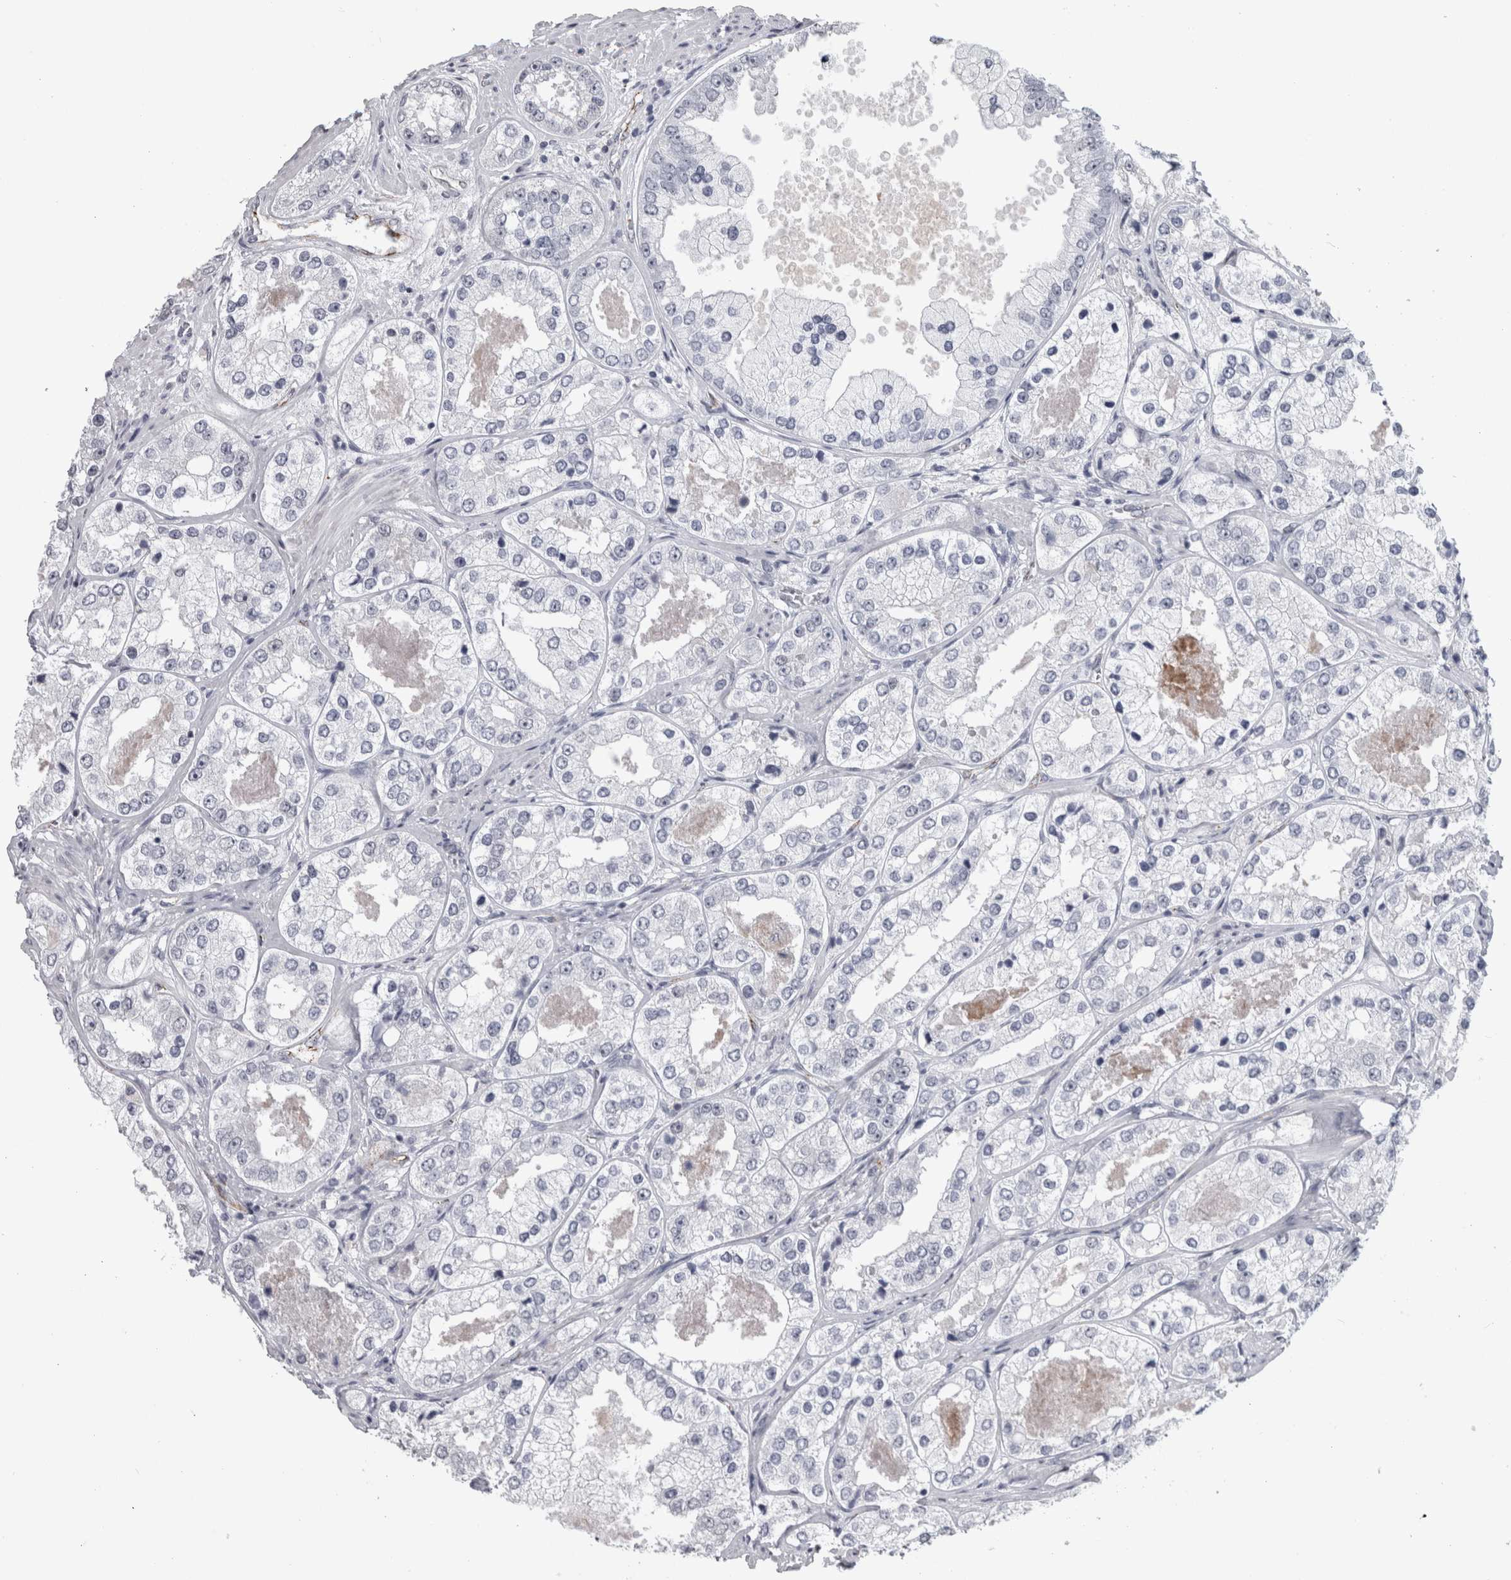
{"staining": {"intensity": "negative", "quantity": "none", "location": "none"}, "tissue": "prostate cancer", "cell_type": "Tumor cells", "image_type": "cancer", "snomed": [{"axis": "morphology", "description": "Adenocarcinoma, High grade"}, {"axis": "topography", "description": "Prostate"}], "caption": "DAB immunohistochemical staining of prostate cancer shows no significant staining in tumor cells.", "gene": "ACOT7", "patient": {"sex": "male", "age": 61}}